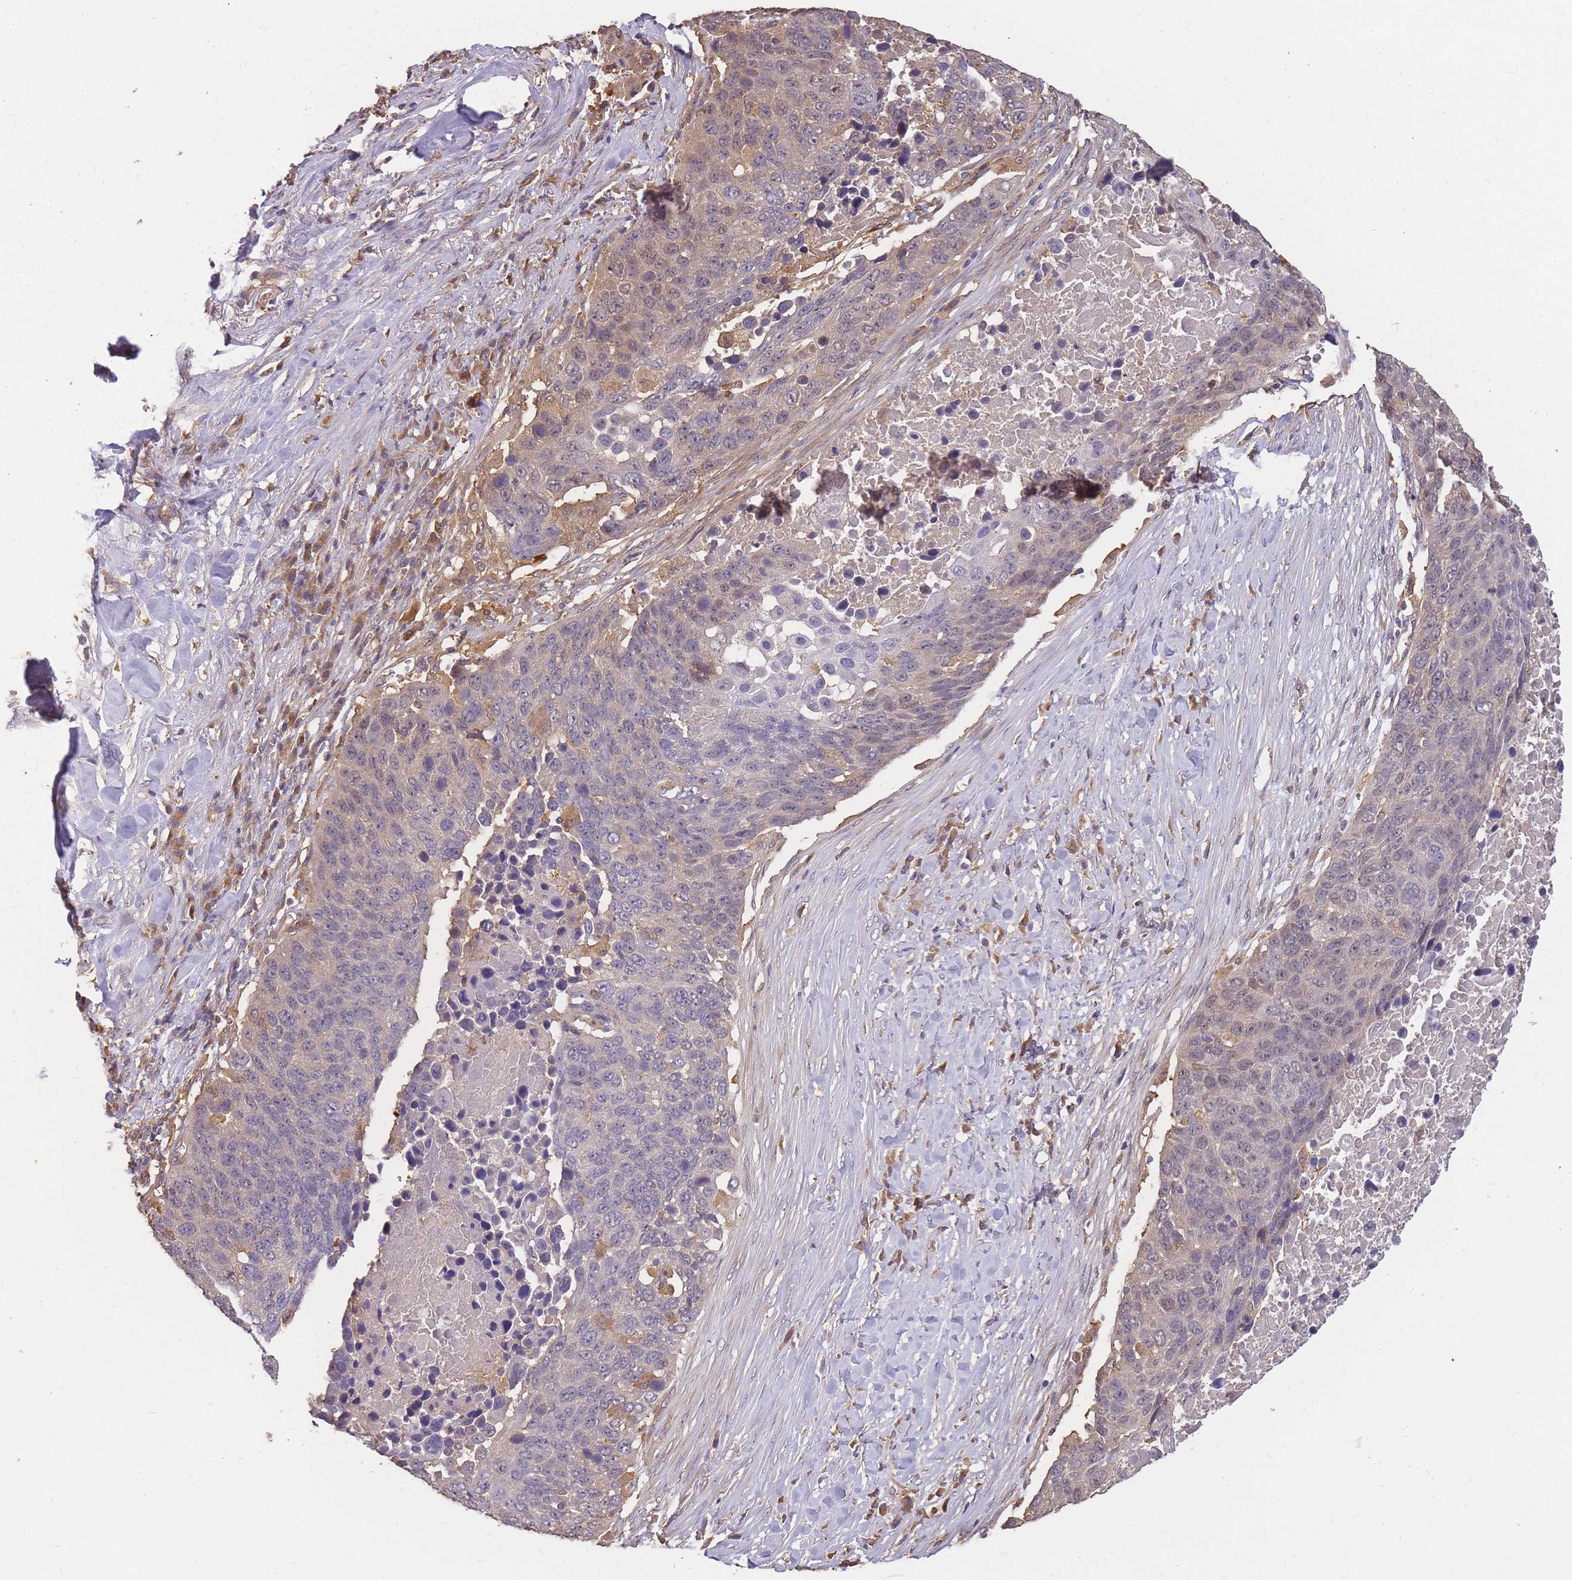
{"staining": {"intensity": "weak", "quantity": "25%-75%", "location": "cytoplasmic/membranous"}, "tissue": "lung cancer", "cell_type": "Tumor cells", "image_type": "cancer", "snomed": [{"axis": "morphology", "description": "Normal tissue, NOS"}, {"axis": "morphology", "description": "Squamous cell carcinoma, NOS"}, {"axis": "topography", "description": "Lymph node"}, {"axis": "topography", "description": "Lung"}], "caption": "Weak cytoplasmic/membranous positivity is appreciated in about 25%-75% of tumor cells in lung cancer (squamous cell carcinoma).", "gene": "CDKN2AIPNL", "patient": {"sex": "male", "age": 66}}